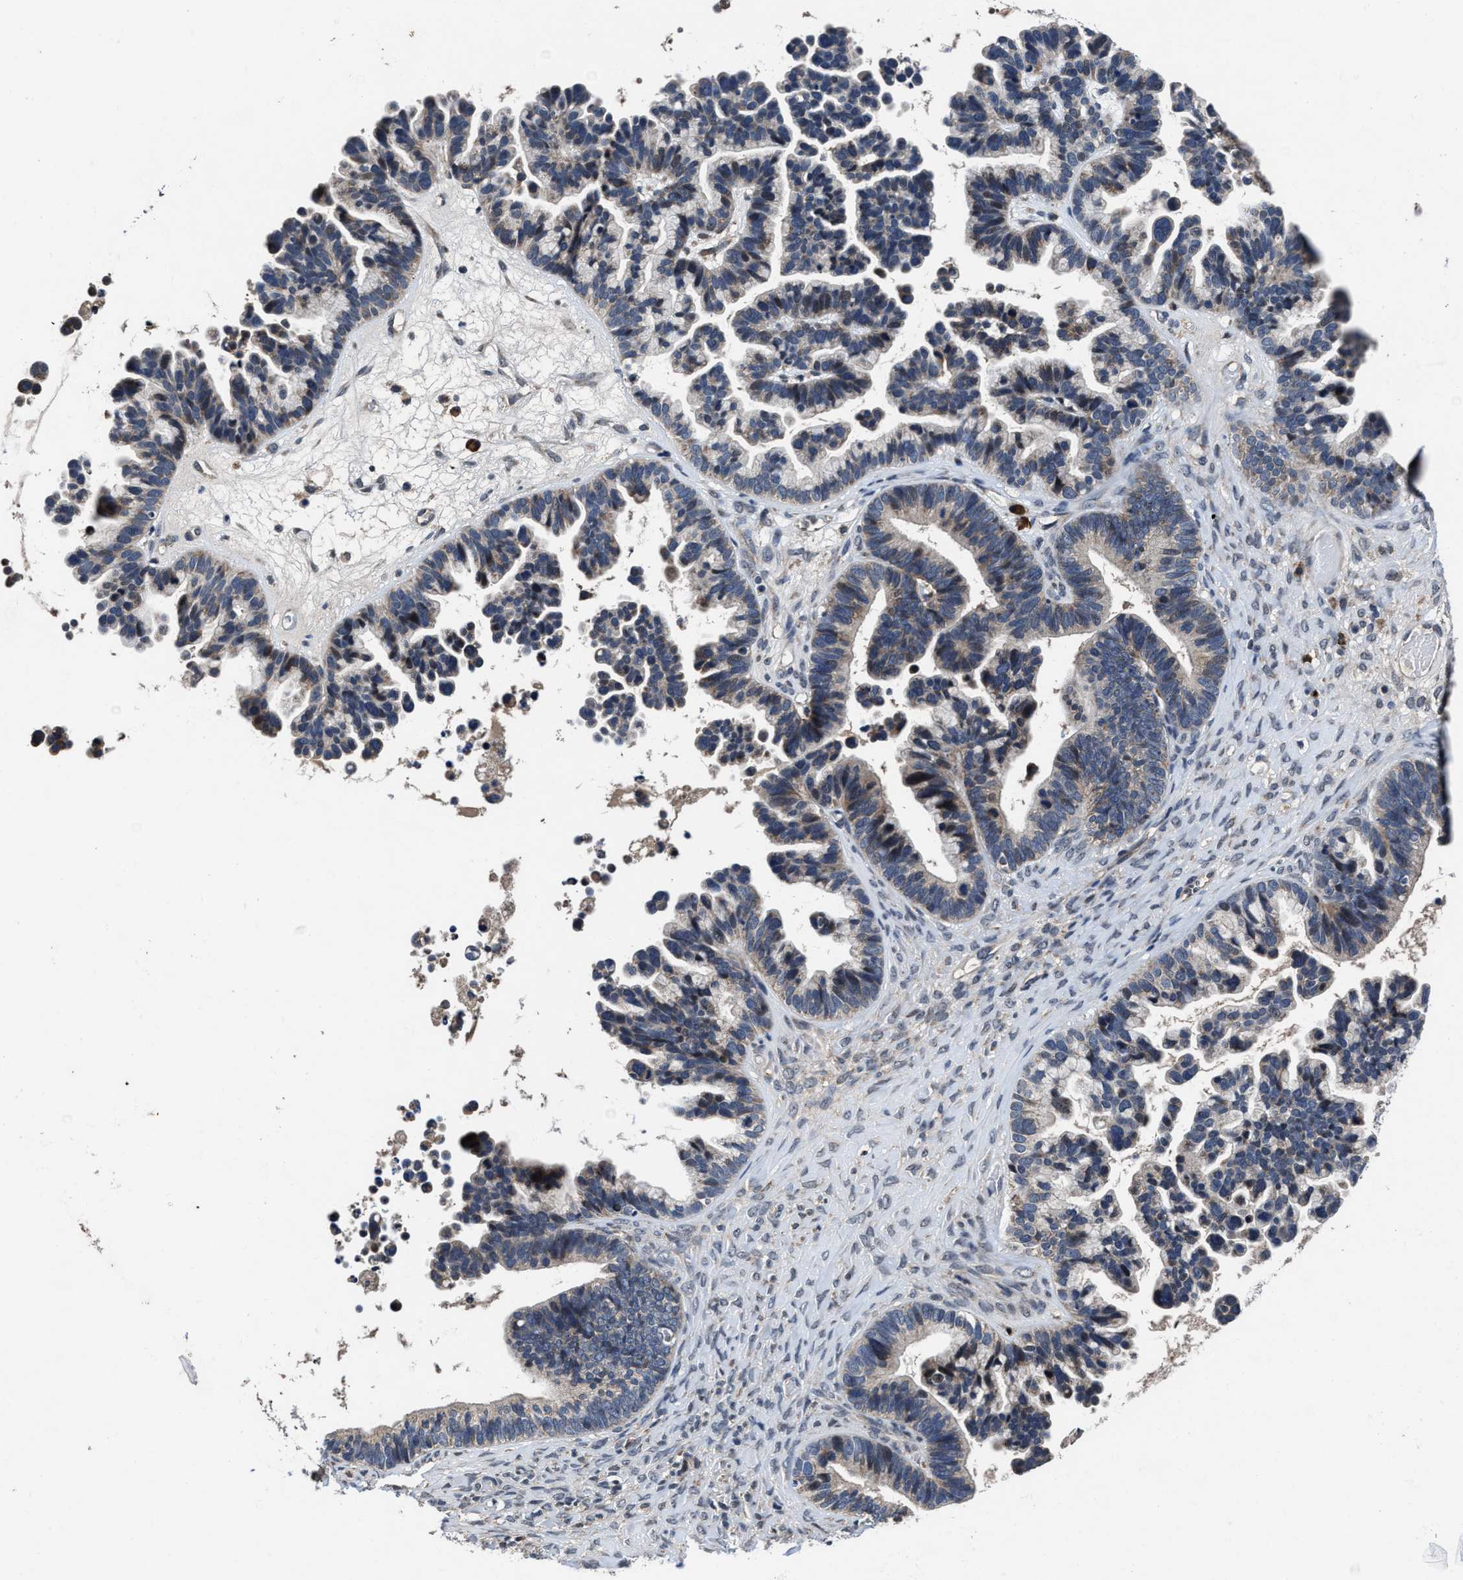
{"staining": {"intensity": "negative", "quantity": "none", "location": "none"}, "tissue": "ovarian cancer", "cell_type": "Tumor cells", "image_type": "cancer", "snomed": [{"axis": "morphology", "description": "Cystadenocarcinoma, serous, NOS"}, {"axis": "topography", "description": "Ovary"}], "caption": "A photomicrograph of ovarian cancer stained for a protein displays no brown staining in tumor cells.", "gene": "TMEM53", "patient": {"sex": "female", "age": 56}}